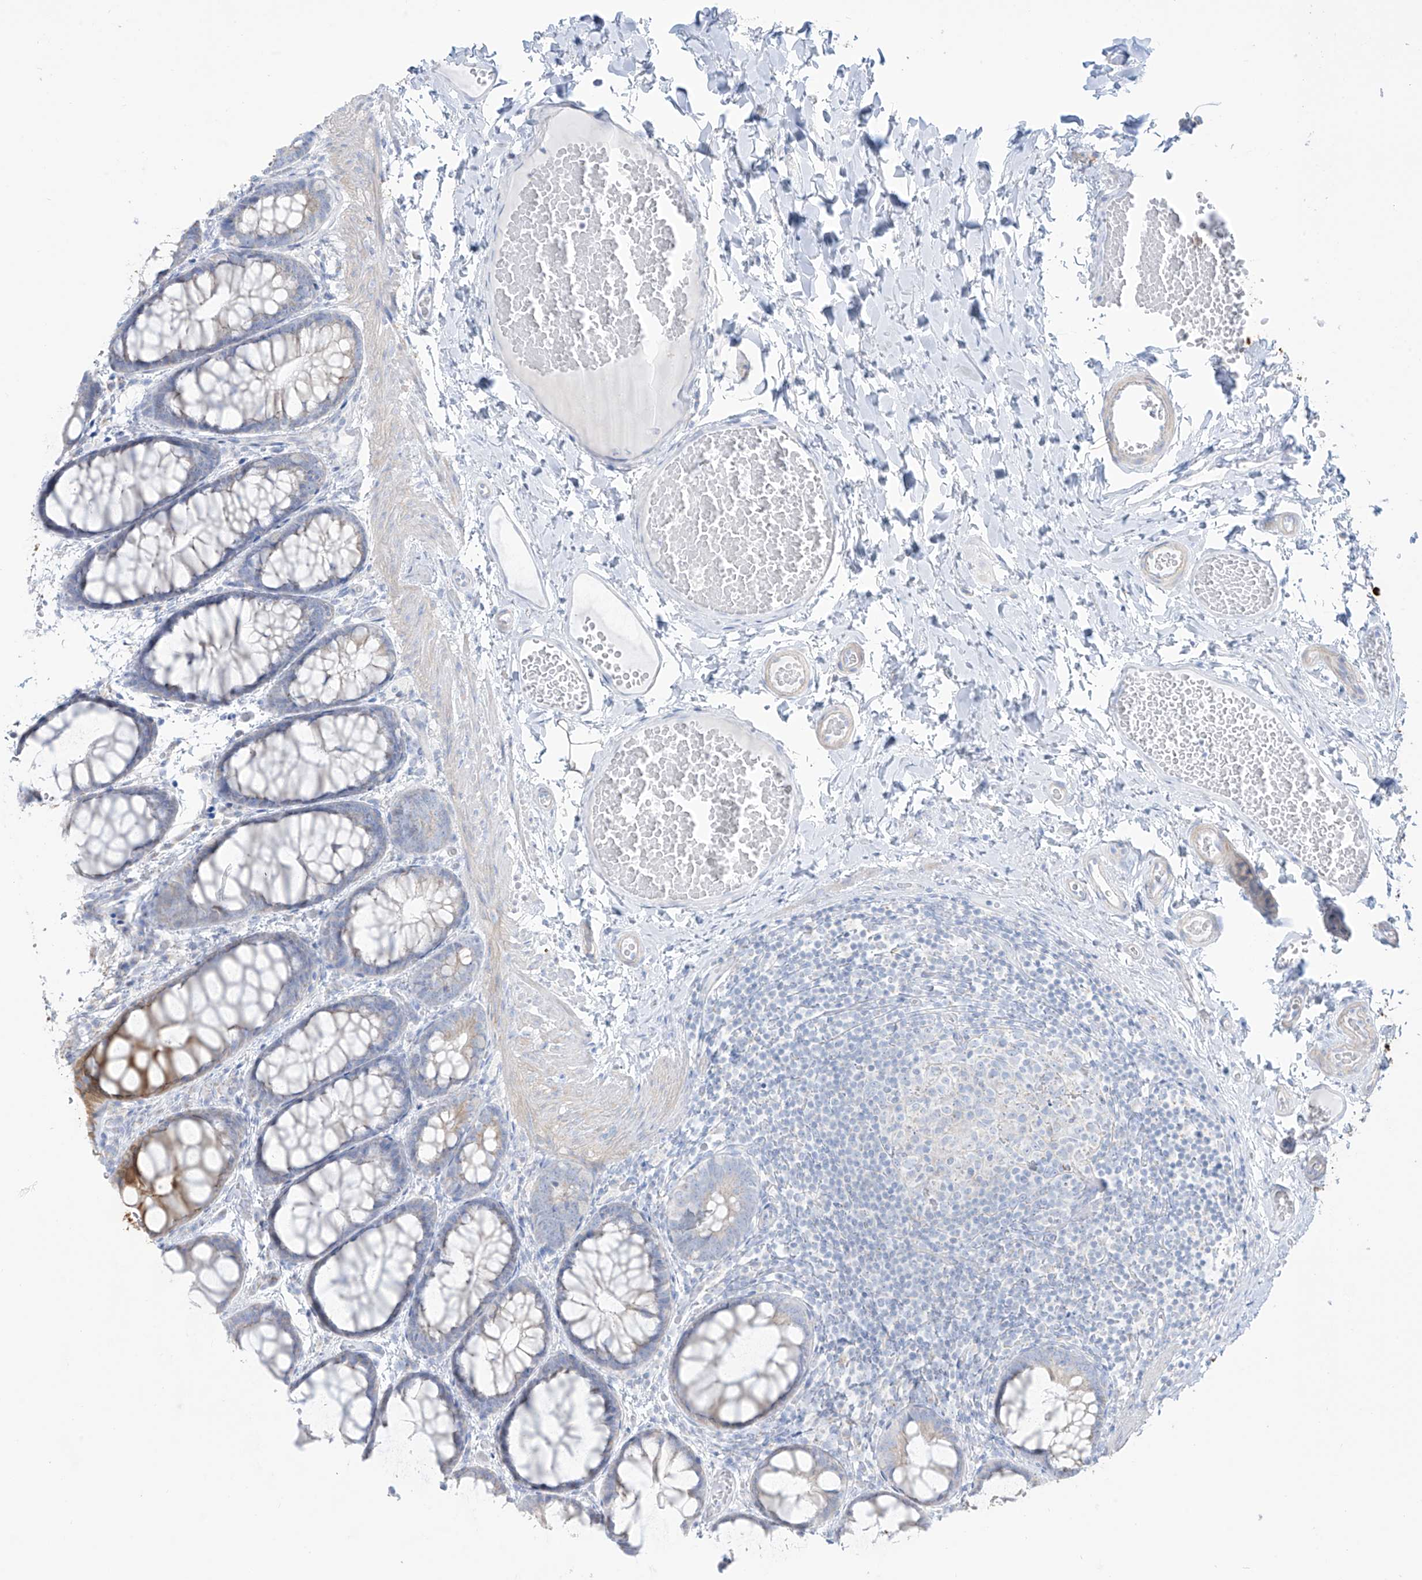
{"staining": {"intensity": "negative", "quantity": "none", "location": "none"}, "tissue": "colon", "cell_type": "Endothelial cells", "image_type": "normal", "snomed": [{"axis": "morphology", "description": "Normal tissue, NOS"}, {"axis": "topography", "description": "Colon"}], "caption": "Photomicrograph shows no significant protein positivity in endothelial cells of normal colon. Brightfield microscopy of immunohistochemistry (IHC) stained with DAB (3,3'-diaminobenzidine) (brown) and hematoxylin (blue), captured at high magnification.", "gene": "SLC26A3", "patient": {"sex": "male", "age": 47}}